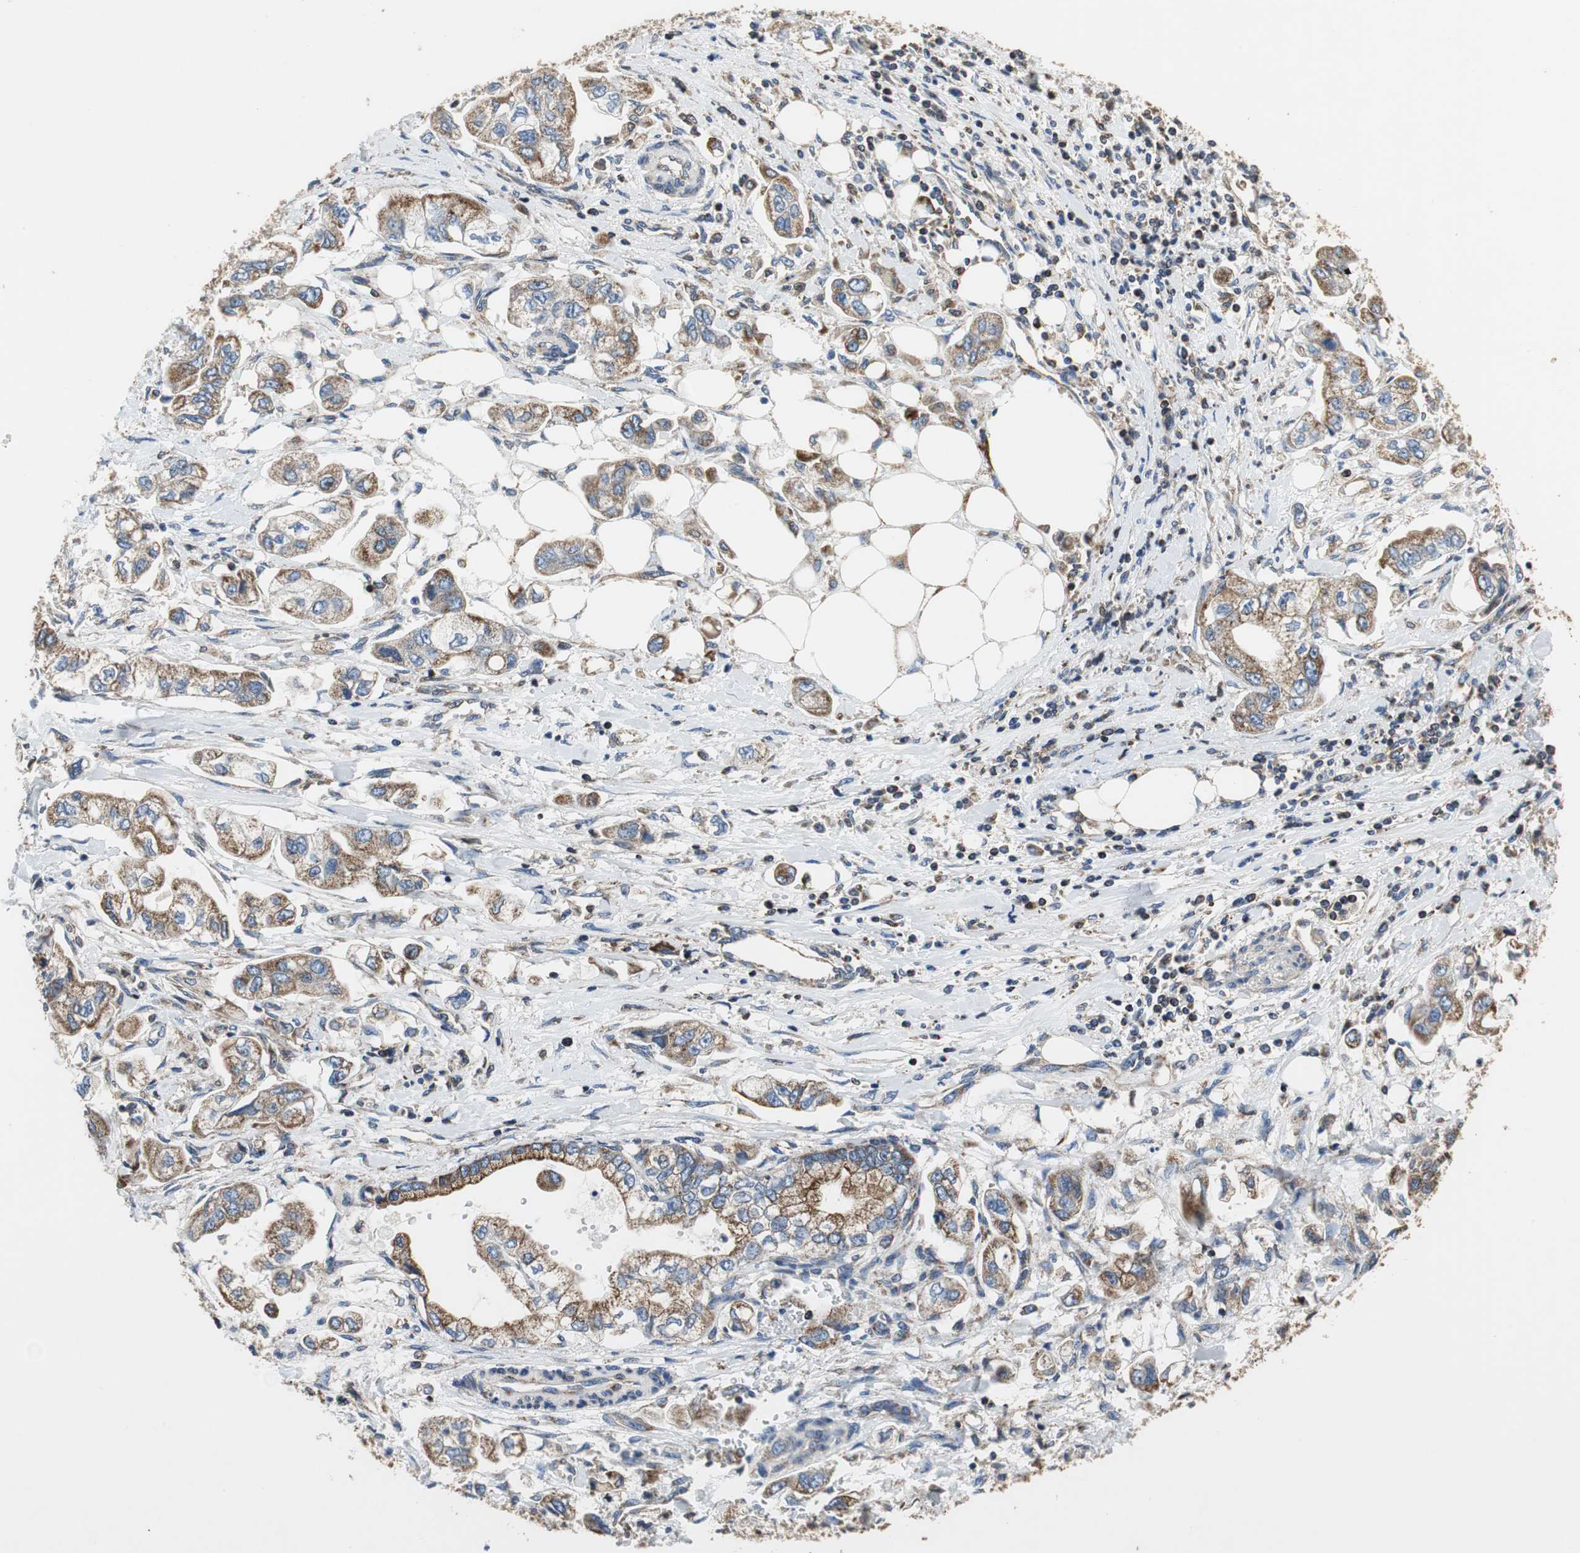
{"staining": {"intensity": "strong", "quantity": ">75%", "location": "cytoplasmic/membranous"}, "tissue": "stomach cancer", "cell_type": "Tumor cells", "image_type": "cancer", "snomed": [{"axis": "morphology", "description": "Adenocarcinoma, NOS"}, {"axis": "topography", "description": "Stomach"}], "caption": "The immunohistochemical stain shows strong cytoplasmic/membranous expression in tumor cells of stomach cancer (adenocarcinoma) tissue.", "gene": "GSTK1", "patient": {"sex": "male", "age": 62}}